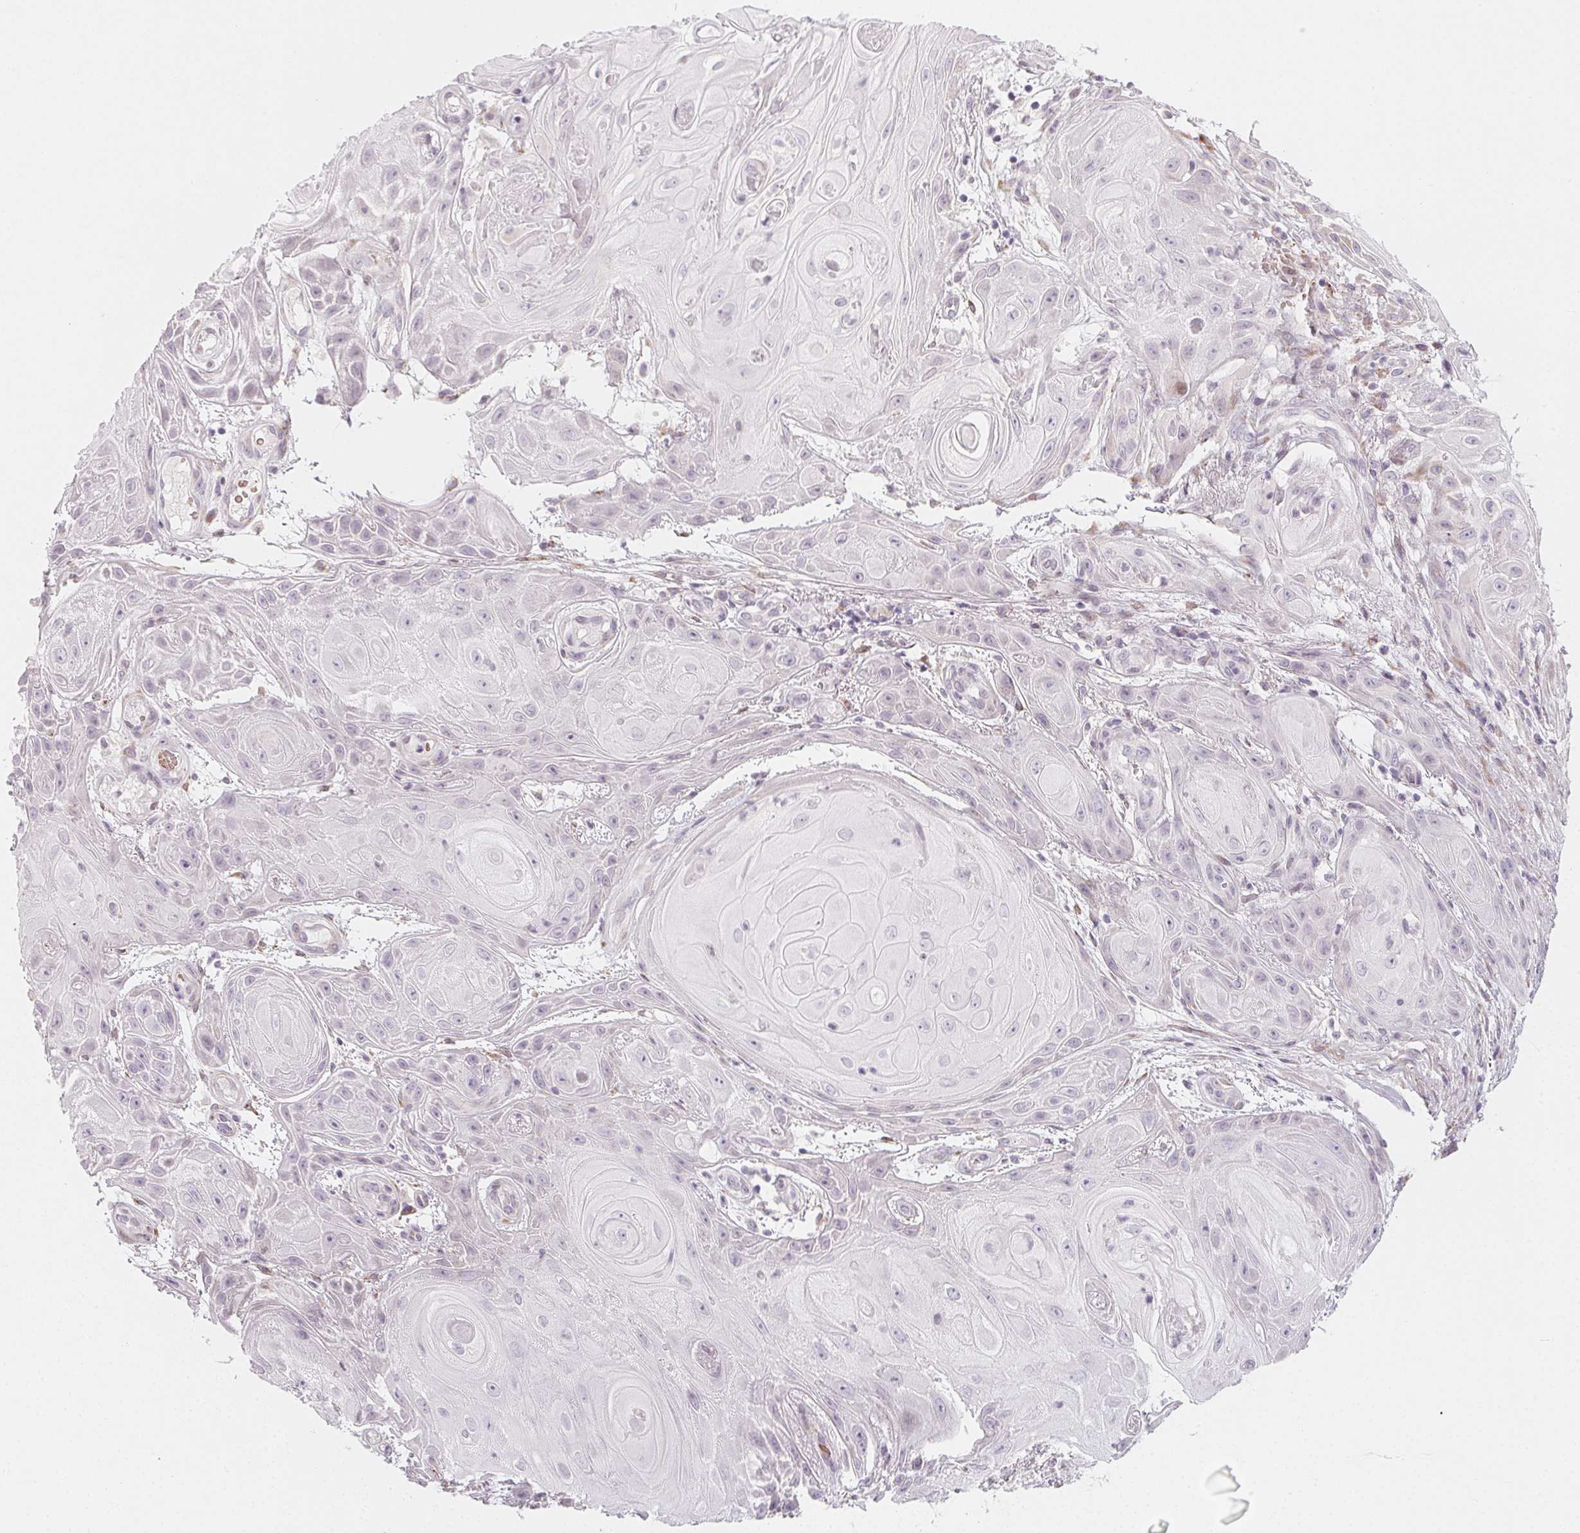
{"staining": {"intensity": "negative", "quantity": "none", "location": "none"}, "tissue": "skin cancer", "cell_type": "Tumor cells", "image_type": "cancer", "snomed": [{"axis": "morphology", "description": "Squamous cell carcinoma, NOS"}, {"axis": "topography", "description": "Skin"}], "caption": "A high-resolution image shows immunohistochemistry staining of skin cancer (squamous cell carcinoma), which shows no significant positivity in tumor cells.", "gene": "CCDC96", "patient": {"sex": "male", "age": 62}}